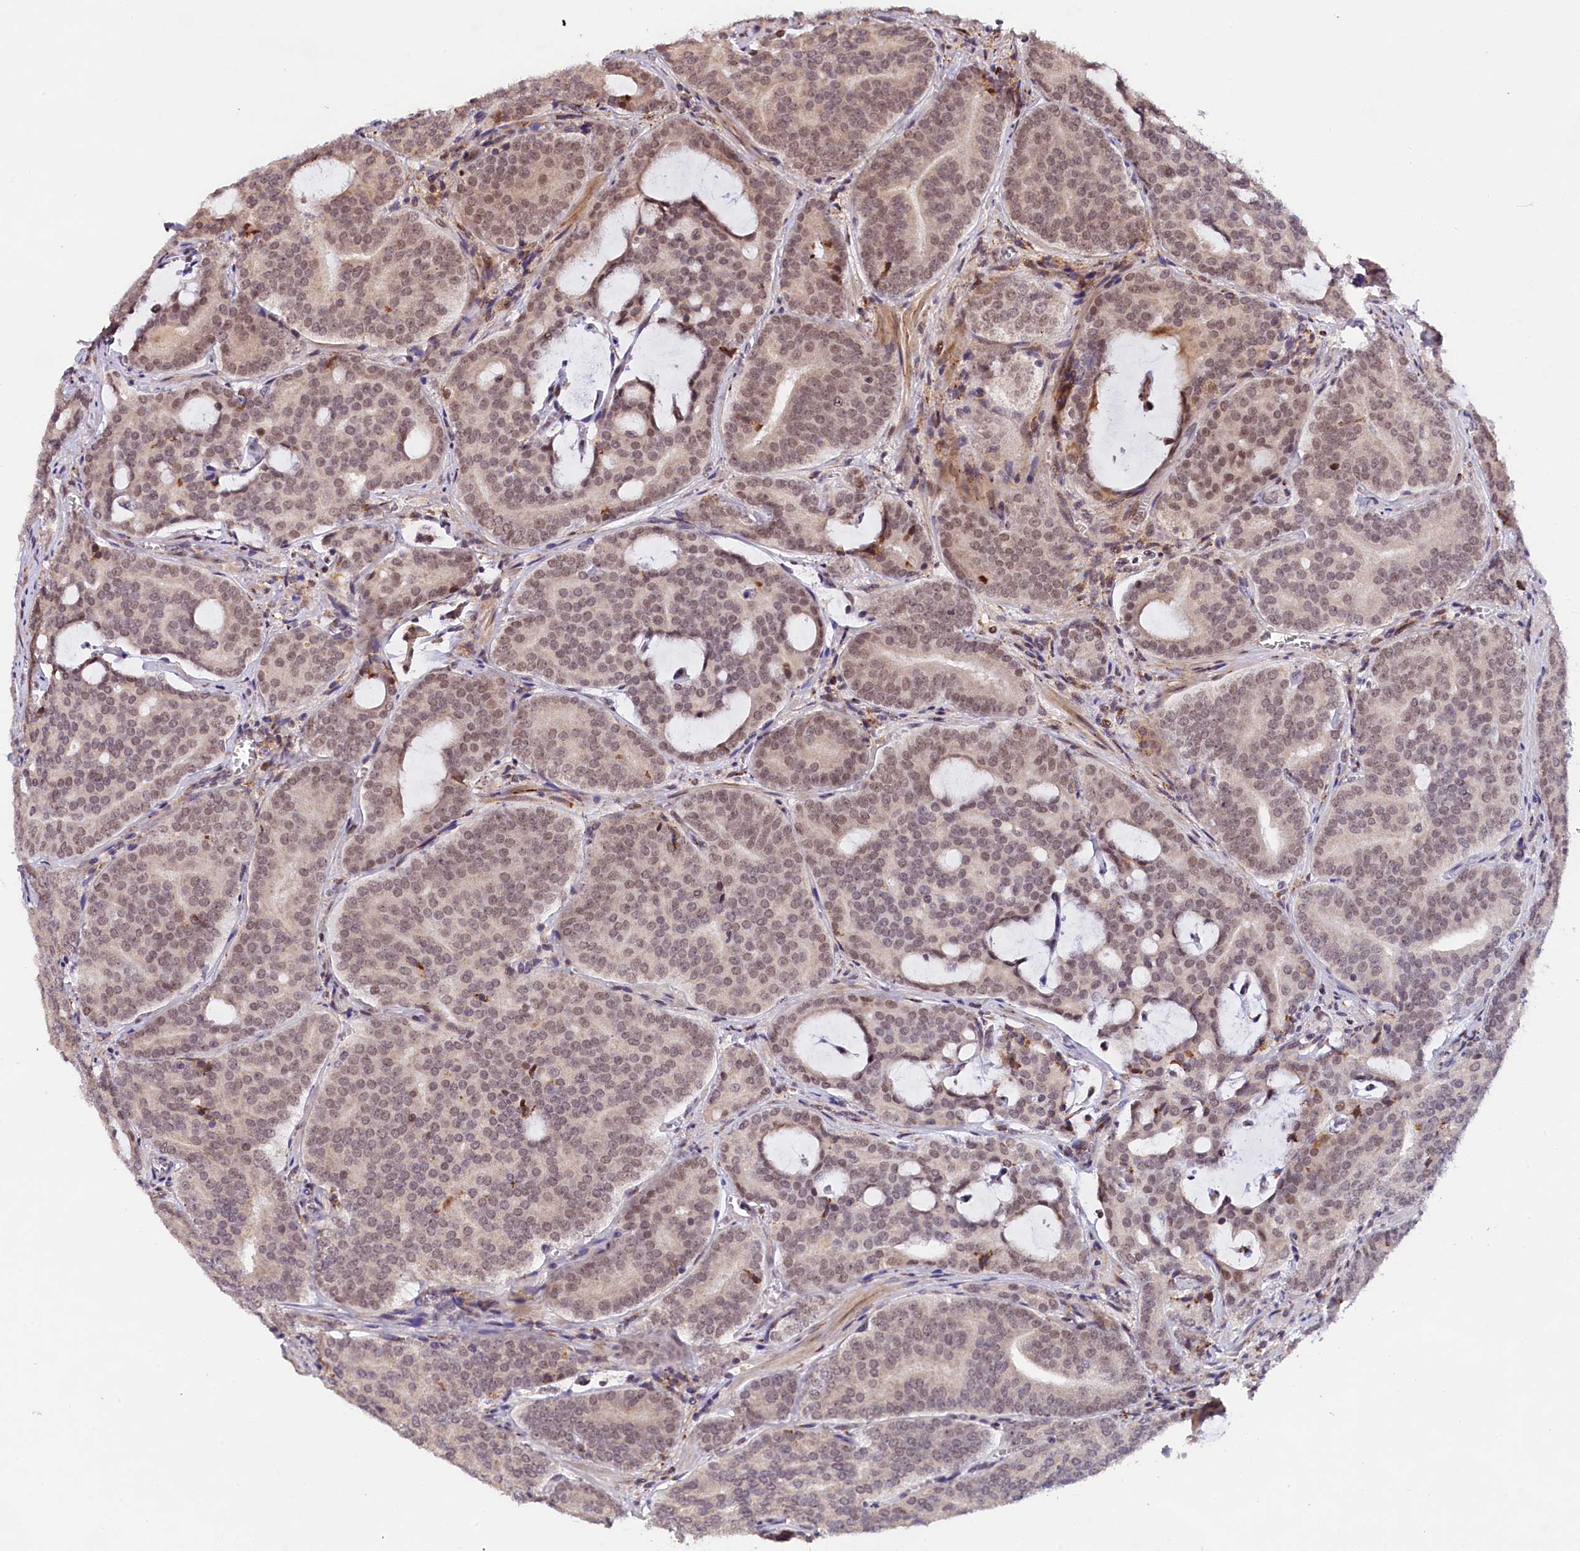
{"staining": {"intensity": "weak", "quantity": ">75%", "location": "nuclear"}, "tissue": "prostate cancer", "cell_type": "Tumor cells", "image_type": "cancer", "snomed": [{"axis": "morphology", "description": "Adenocarcinoma, High grade"}, {"axis": "topography", "description": "Prostate"}], "caption": "A brown stain labels weak nuclear staining of a protein in prostate cancer tumor cells.", "gene": "FBXO45", "patient": {"sex": "male", "age": 55}}